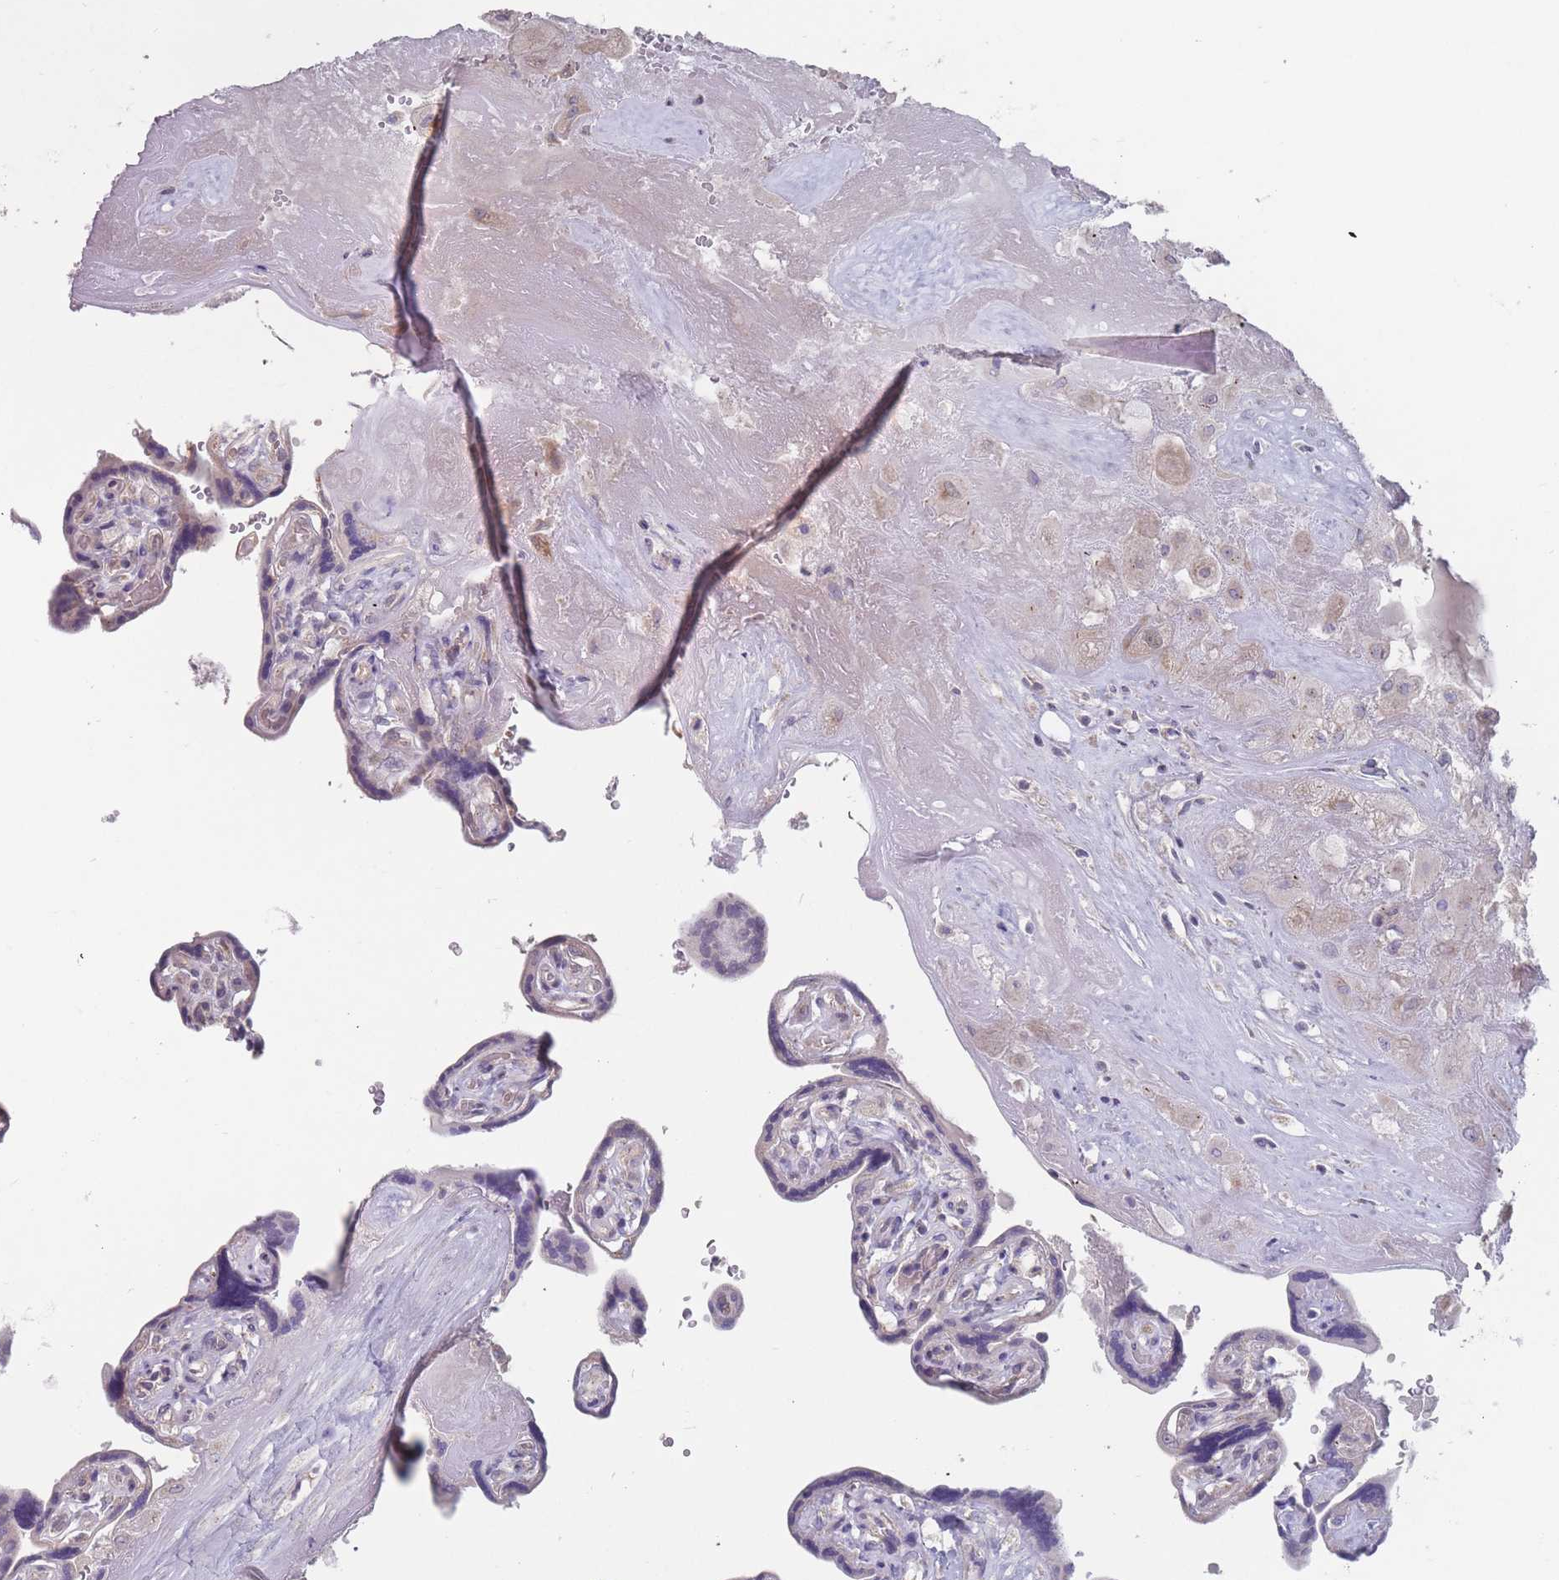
{"staining": {"intensity": "weak", "quantity": "<25%", "location": "cytoplasmic/membranous"}, "tissue": "placenta", "cell_type": "Decidual cells", "image_type": "normal", "snomed": [{"axis": "morphology", "description": "Normal tissue, NOS"}, {"axis": "topography", "description": "Placenta"}], "caption": "A histopathology image of placenta stained for a protein shows no brown staining in decidual cells. Brightfield microscopy of IHC stained with DAB (3,3'-diaminobenzidine) (brown) and hematoxylin (blue), captured at high magnification.", "gene": "PEX7", "patient": {"sex": "female", "age": 32}}